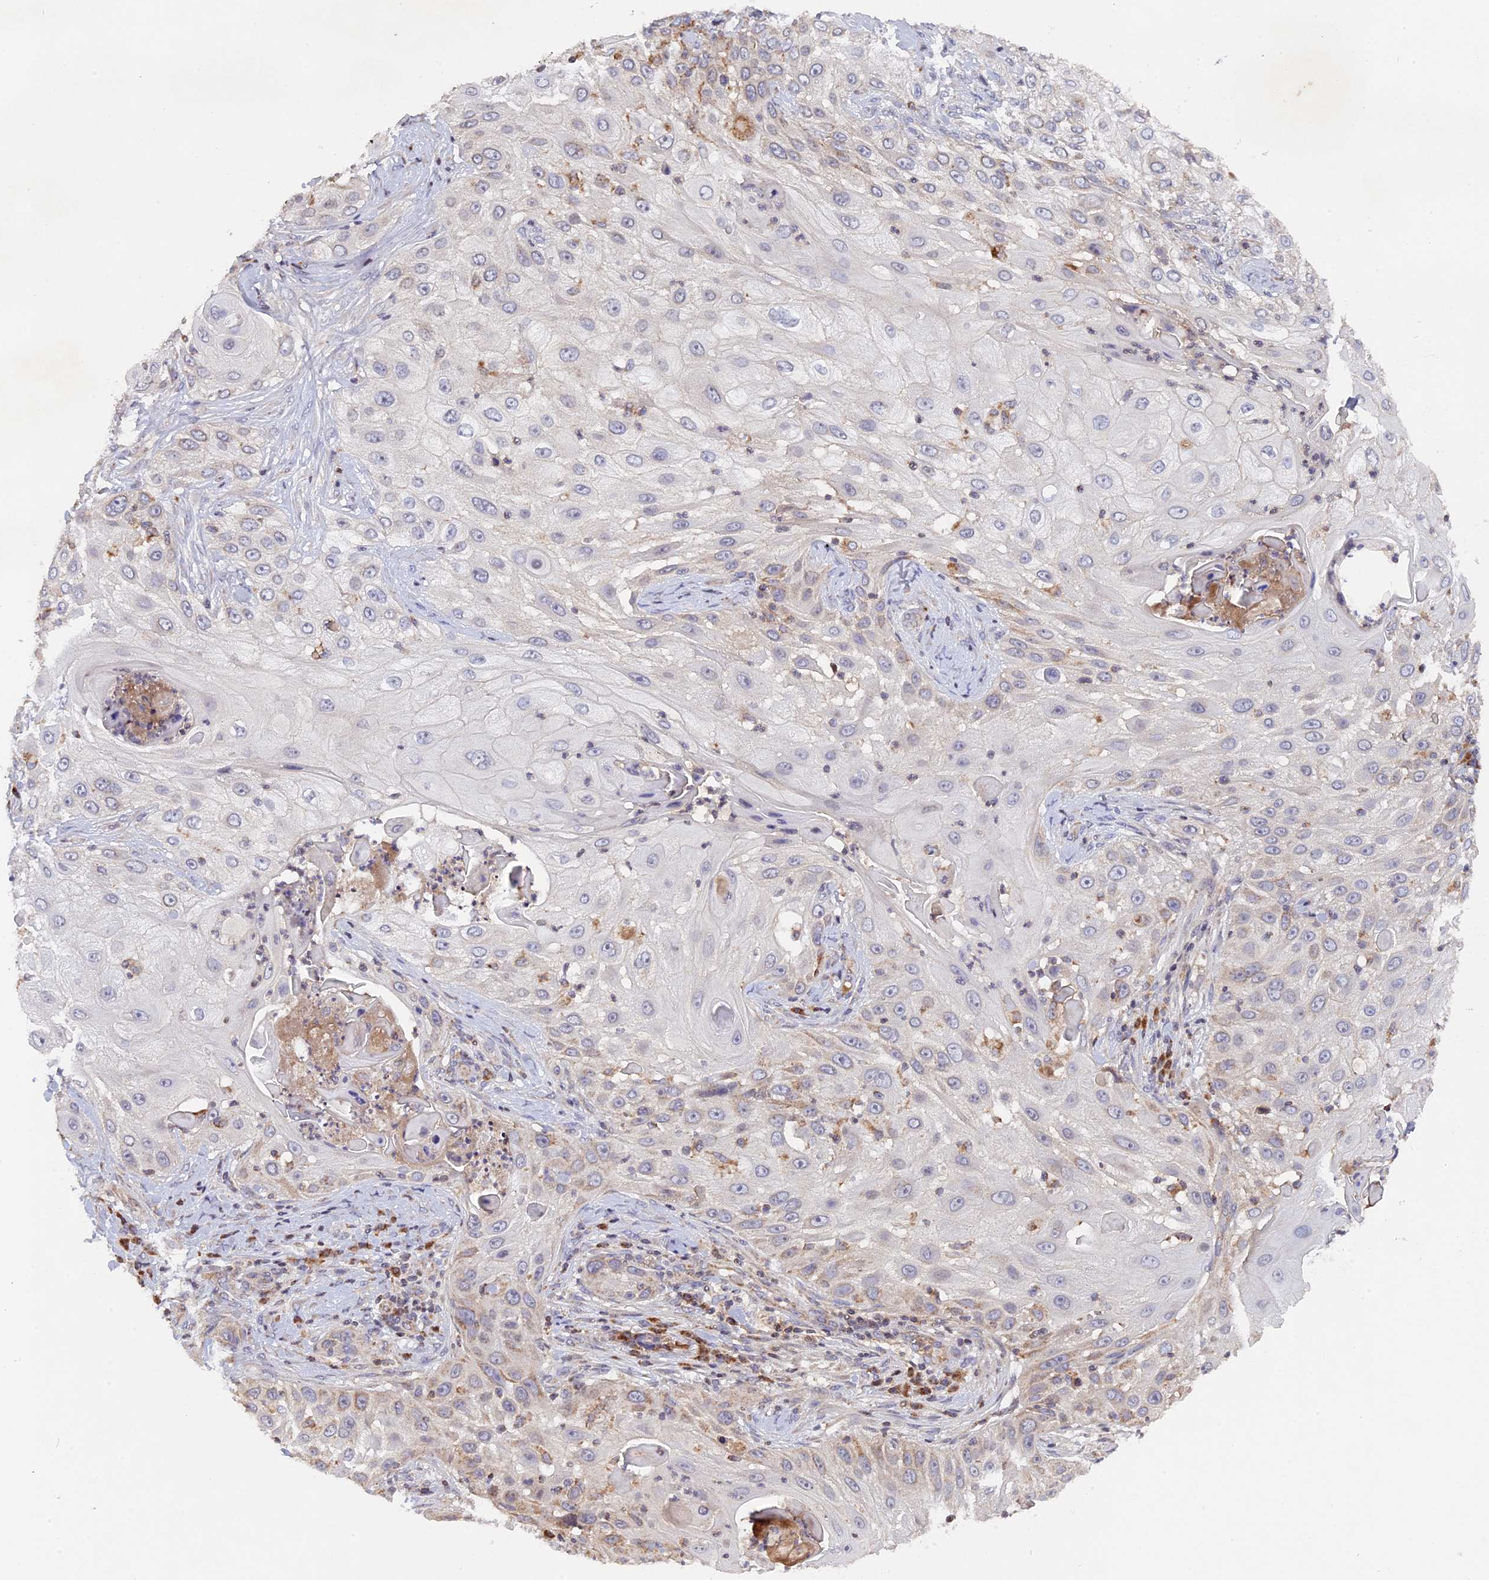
{"staining": {"intensity": "negative", "quantity": "none", "location": "none"}, "tissue": "skin cancer", "cell_type": "Tumor cells", "image_type": "cancer", "snomed": [{"axis": "morphology", "description": "Squamous cell carcinoma, NOS"}, {"axis": "topography", "description": "Skin"}], "caption": "This is a micrograph of immunohistochemistry (IHC) staining of squamous cell carcinoma (skin), which shows no positivity in tumor cells. Nuclei are stained in blue.", "gene": "MPV17L", "patient": {"sex": "female", "age": 44}}